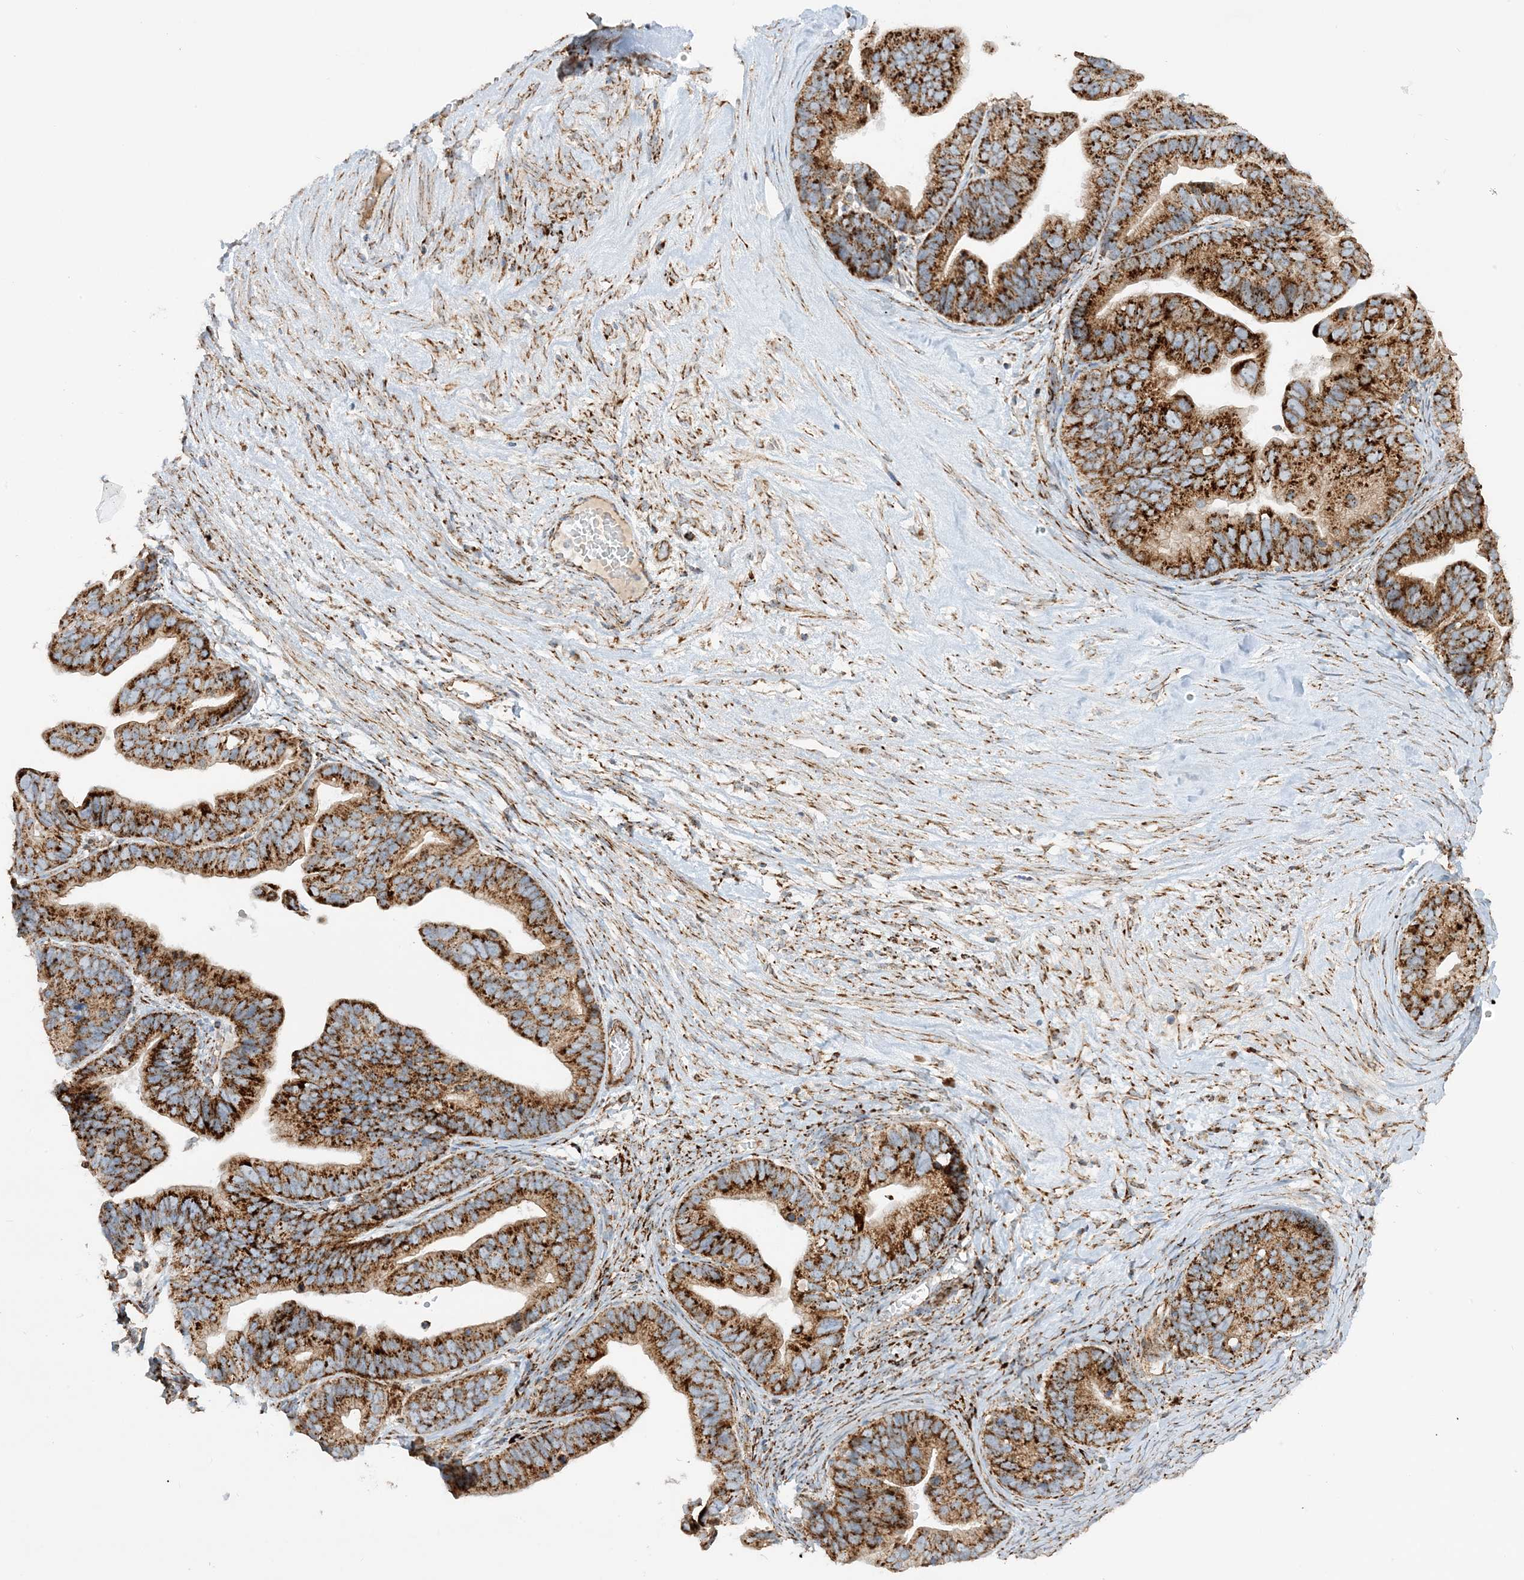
{"staining": {"intensity": "strong", "quantity": ">75%", "location": "cytoplasmic/membranous"}, "tissue": "ovarian cancer", "cell_type": "Tumor cells", "image_type": "cancer", "snomed": [{"axis": "morphology", "description": "Cystadenocarcinoma, serous, NOS"}, {"axis": "topography", "description": "Ovary"}], "caption": "Ovarian serous cystadenocarcinoma stained with immunohistochemistry (IHC) exhibits strong cytoplasmic/membranous staining in approximately >75% of tumor cells.", "gene": "NDUFAF3", "patient": {"sex": "female", "age": 56}}